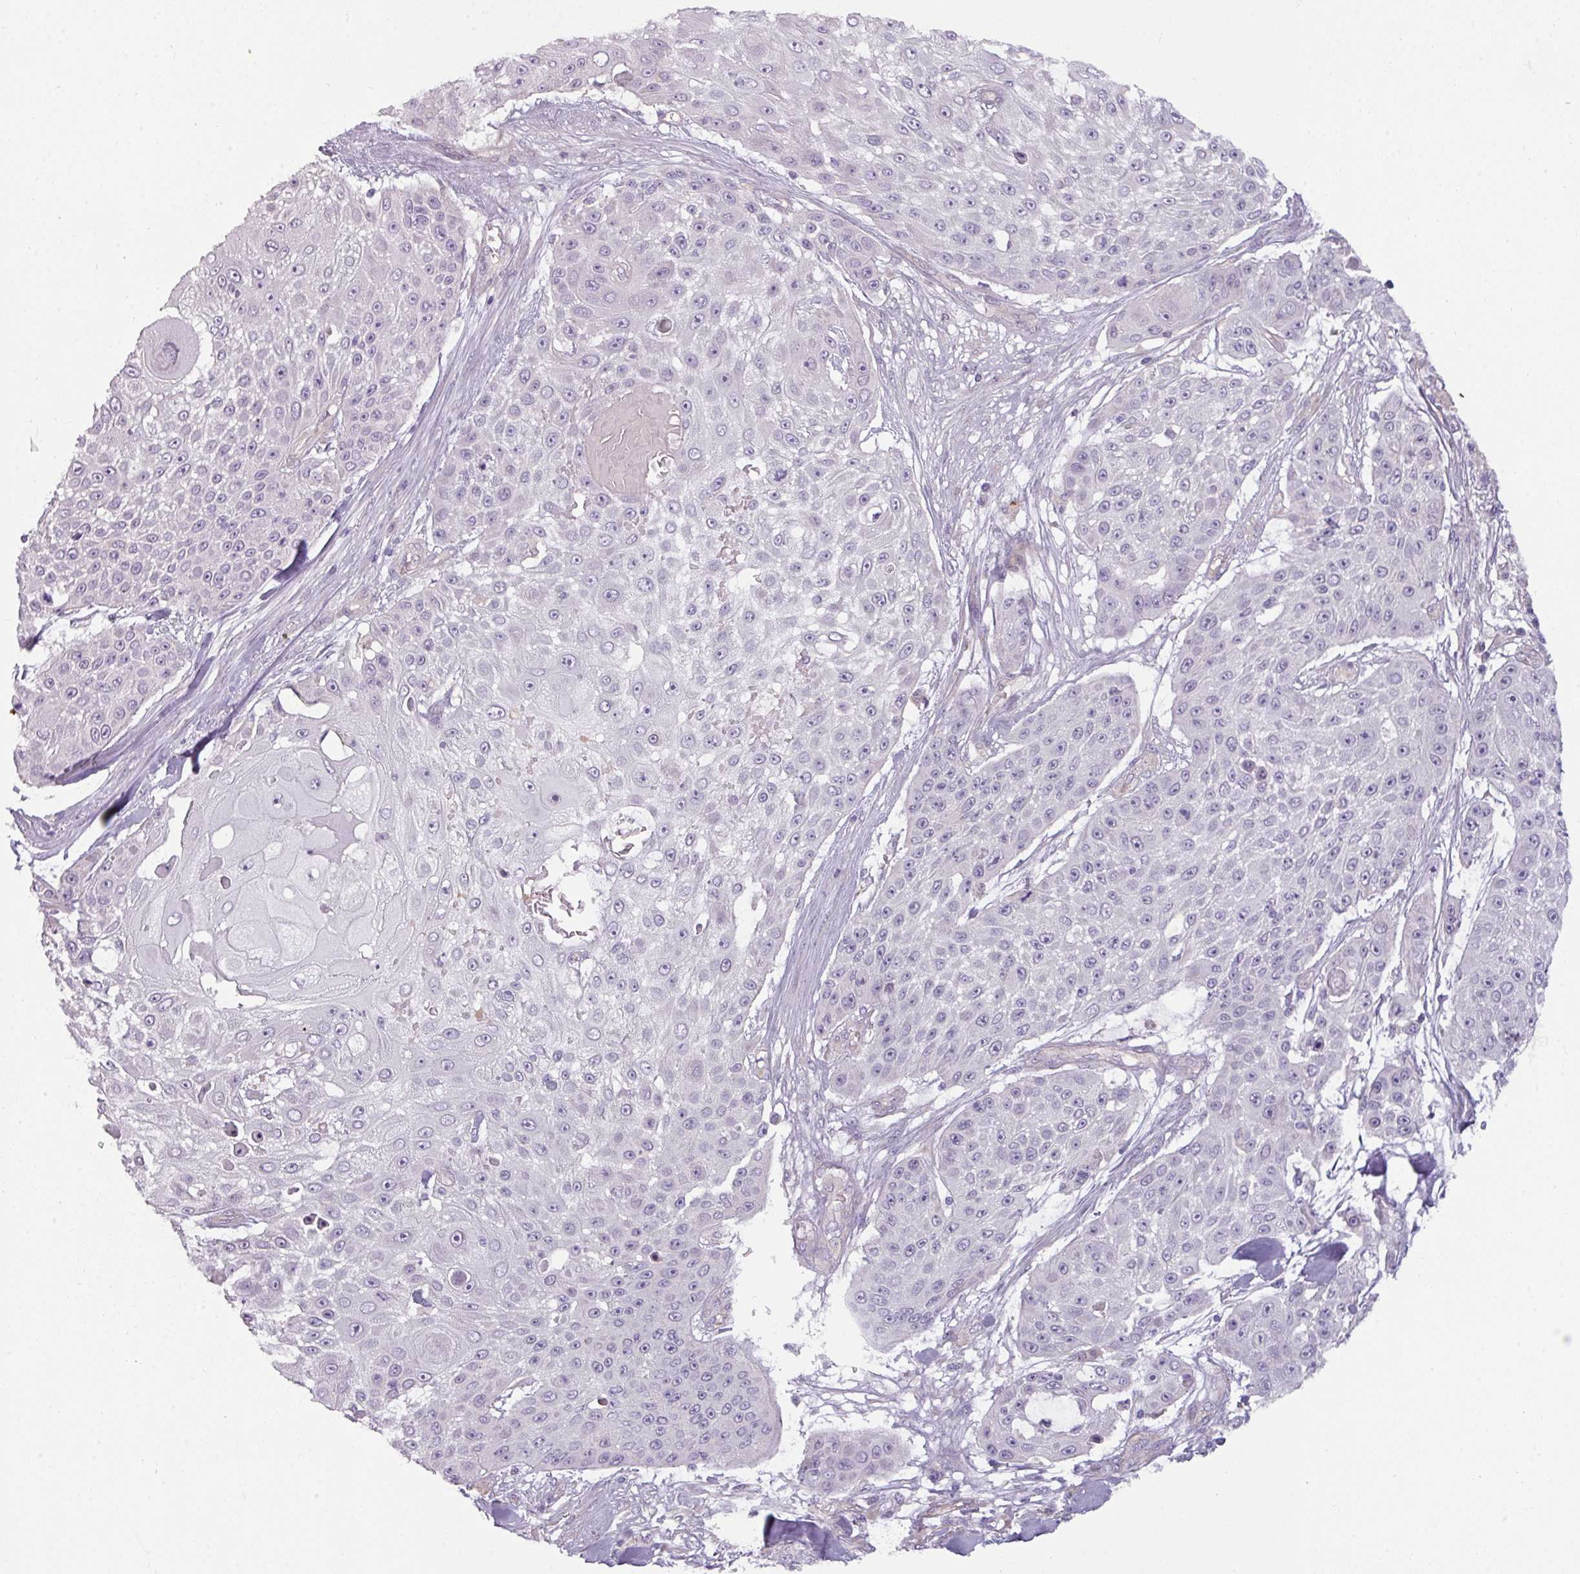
{"staining": {"intensity": "negative", "quantity": "none", "location": "none"}, "tissue": "skin cancer", "cell_type": "Tumor cells", "image_type": "cancer", "snomed": [{"axis": "morphology", "description": "Squamous cell carcinoma, NOS"}, {"axis": "topography", "description": "Skin"}], "caption": "Micrograph shows no protein expression in tumor cells of skin cancer tissue. (DAB (3,3'-diaminobenzidine) IHC visualized using brightfield microscopy, high magnification).", "gene": "BUD23", "patient": {"sex": "female", "age": 86}}